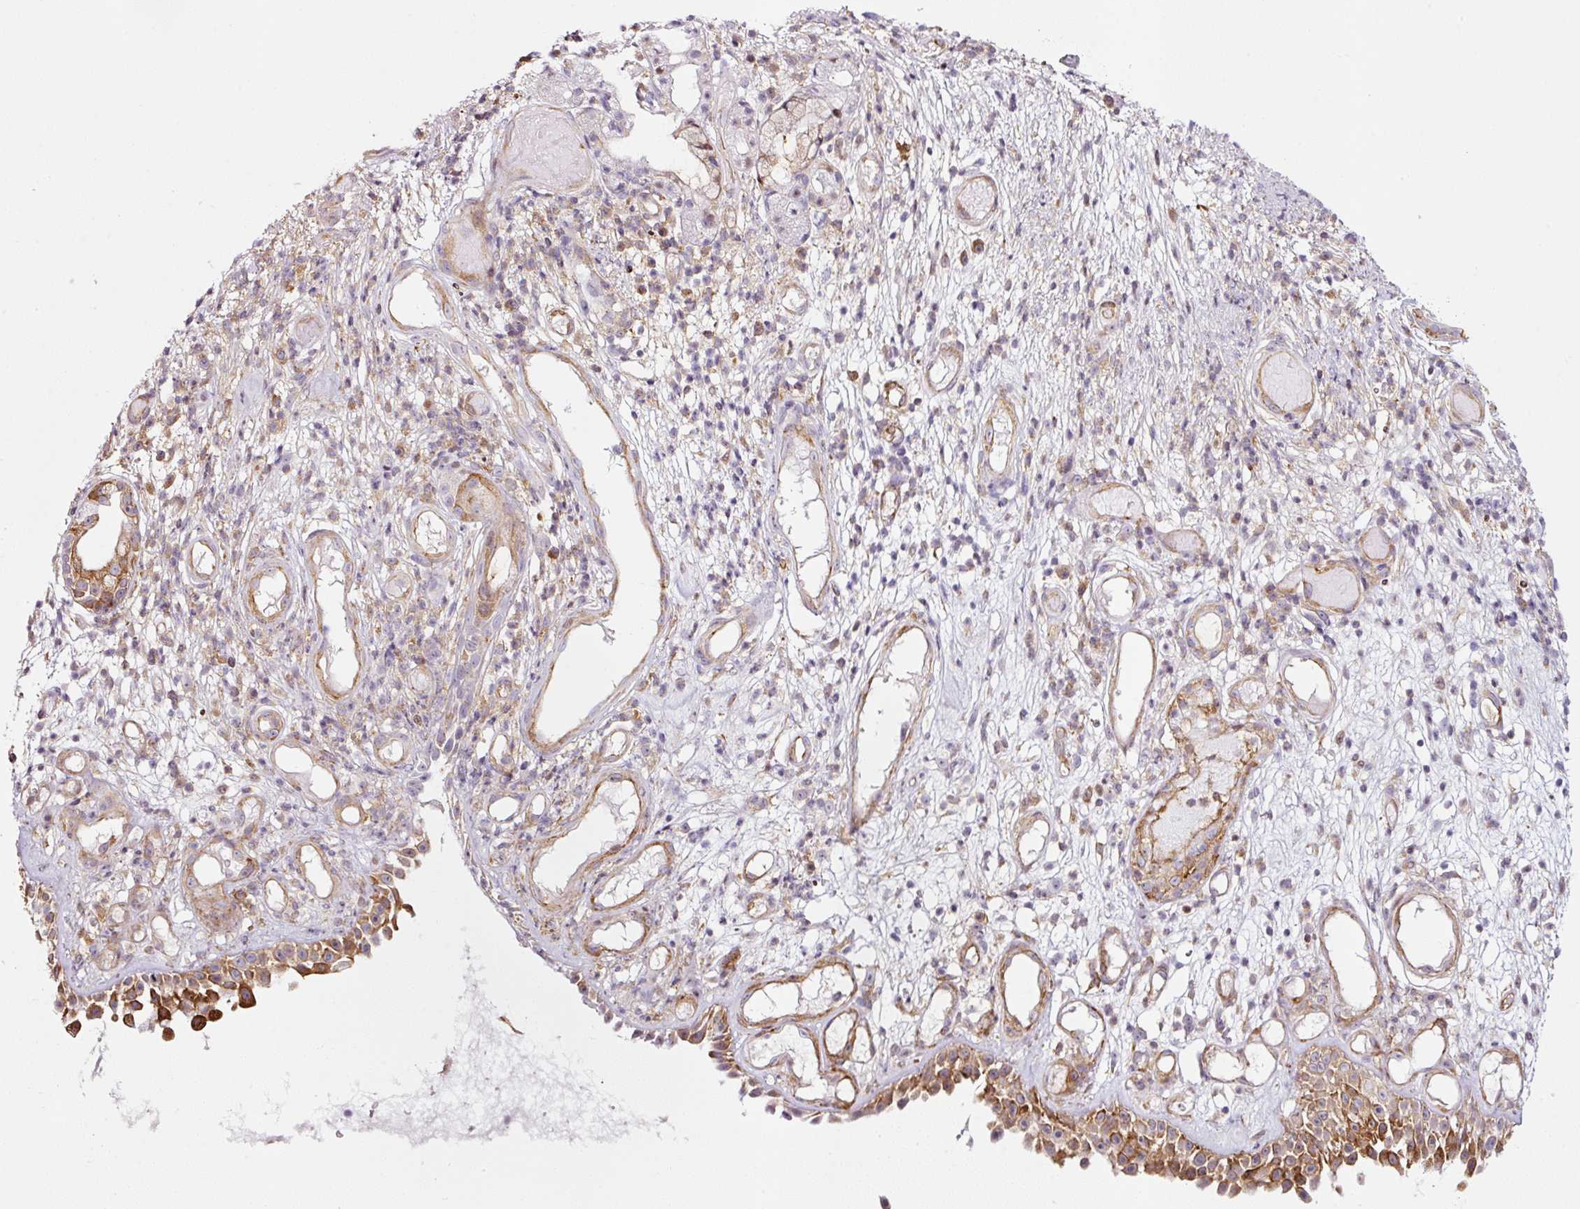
{"staining": {"intensity": "moderate", "quantity": "25%-75%", "location": "cytoplasmic/membranous"}, "tissue": "nasopharynx", "cell_type": "Respiratory epithelial cells", "image_type": "normal", "snomed": [{"axis": "morphology", "description": "Normal tissue, NOS"}, {"axis": "morphology", "description": "Inflammation, NOS"}, {"axis": "topography", "description": "Nasopharynx"}], "caption": "A histopathology image of nasopharynx stained for a protein exhibits moderate cytoplasmic/membranous brown staining in respiratory epithelial cells. (brown staining indicates protein expression, while blue staining denotes nuclei).", "gene": "SCNM1", "patient": {"sex": "male", "age": 54}}